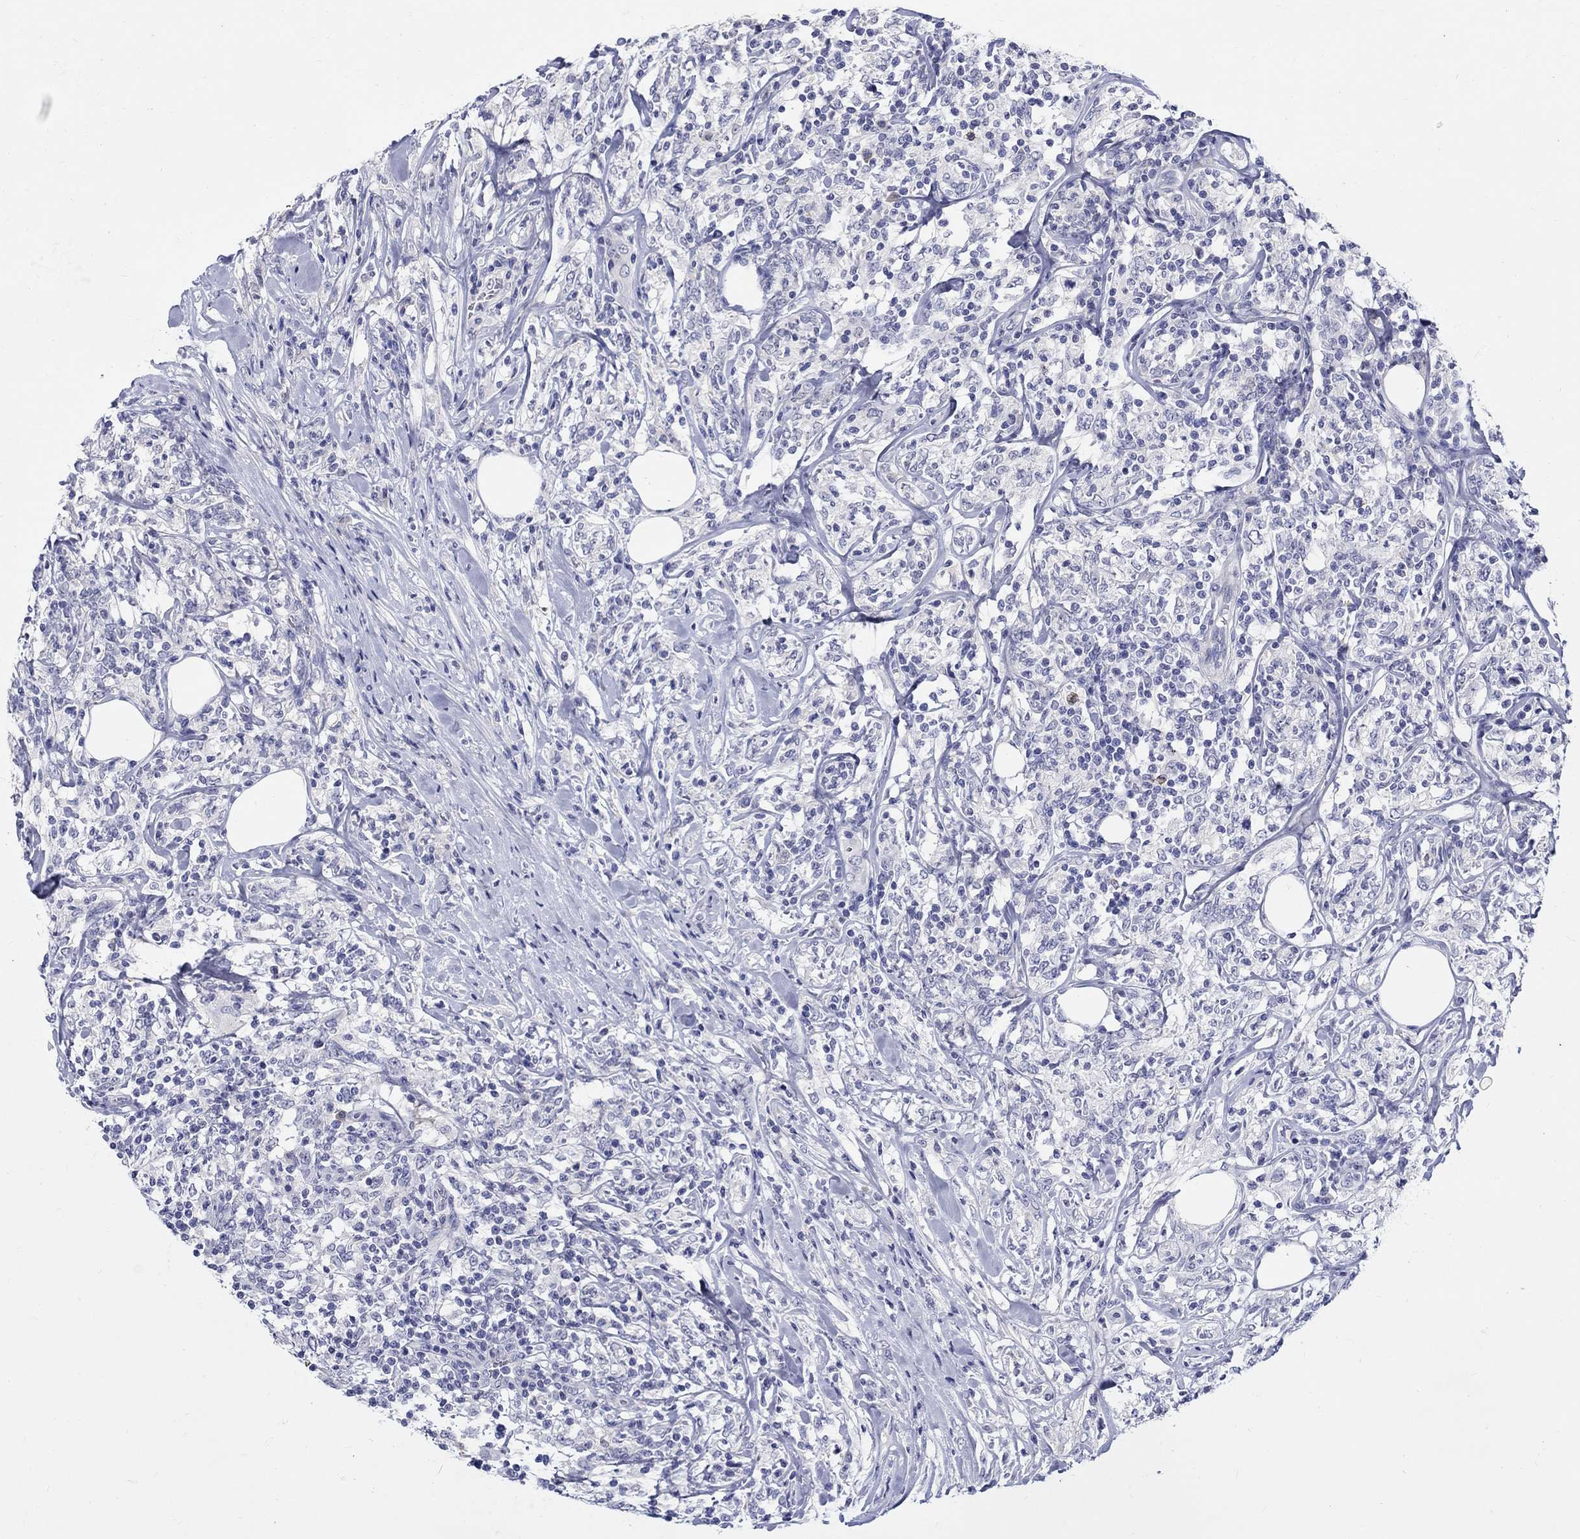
{"staining": {"intensity": "negative", "quantity": "none", "location": "none"}, "tissue": "lymphoma", "cell_type": "Tumor cells", "image_type": "cancer", "snomed": [{"axis": "morphology", "description": "Malignant lymphoma, non-Hodgkin's type, High grade"}, {"axis": "topography", "description": "Lymph node"}], "caption": "This is a image of IHC staining of high-grade malignant lymphoma, non-Hodgkin's type, which shows no positivity in tumor cells.", "gene": "SLC30A3", "patient": {"sex": "female", "age": 84}}